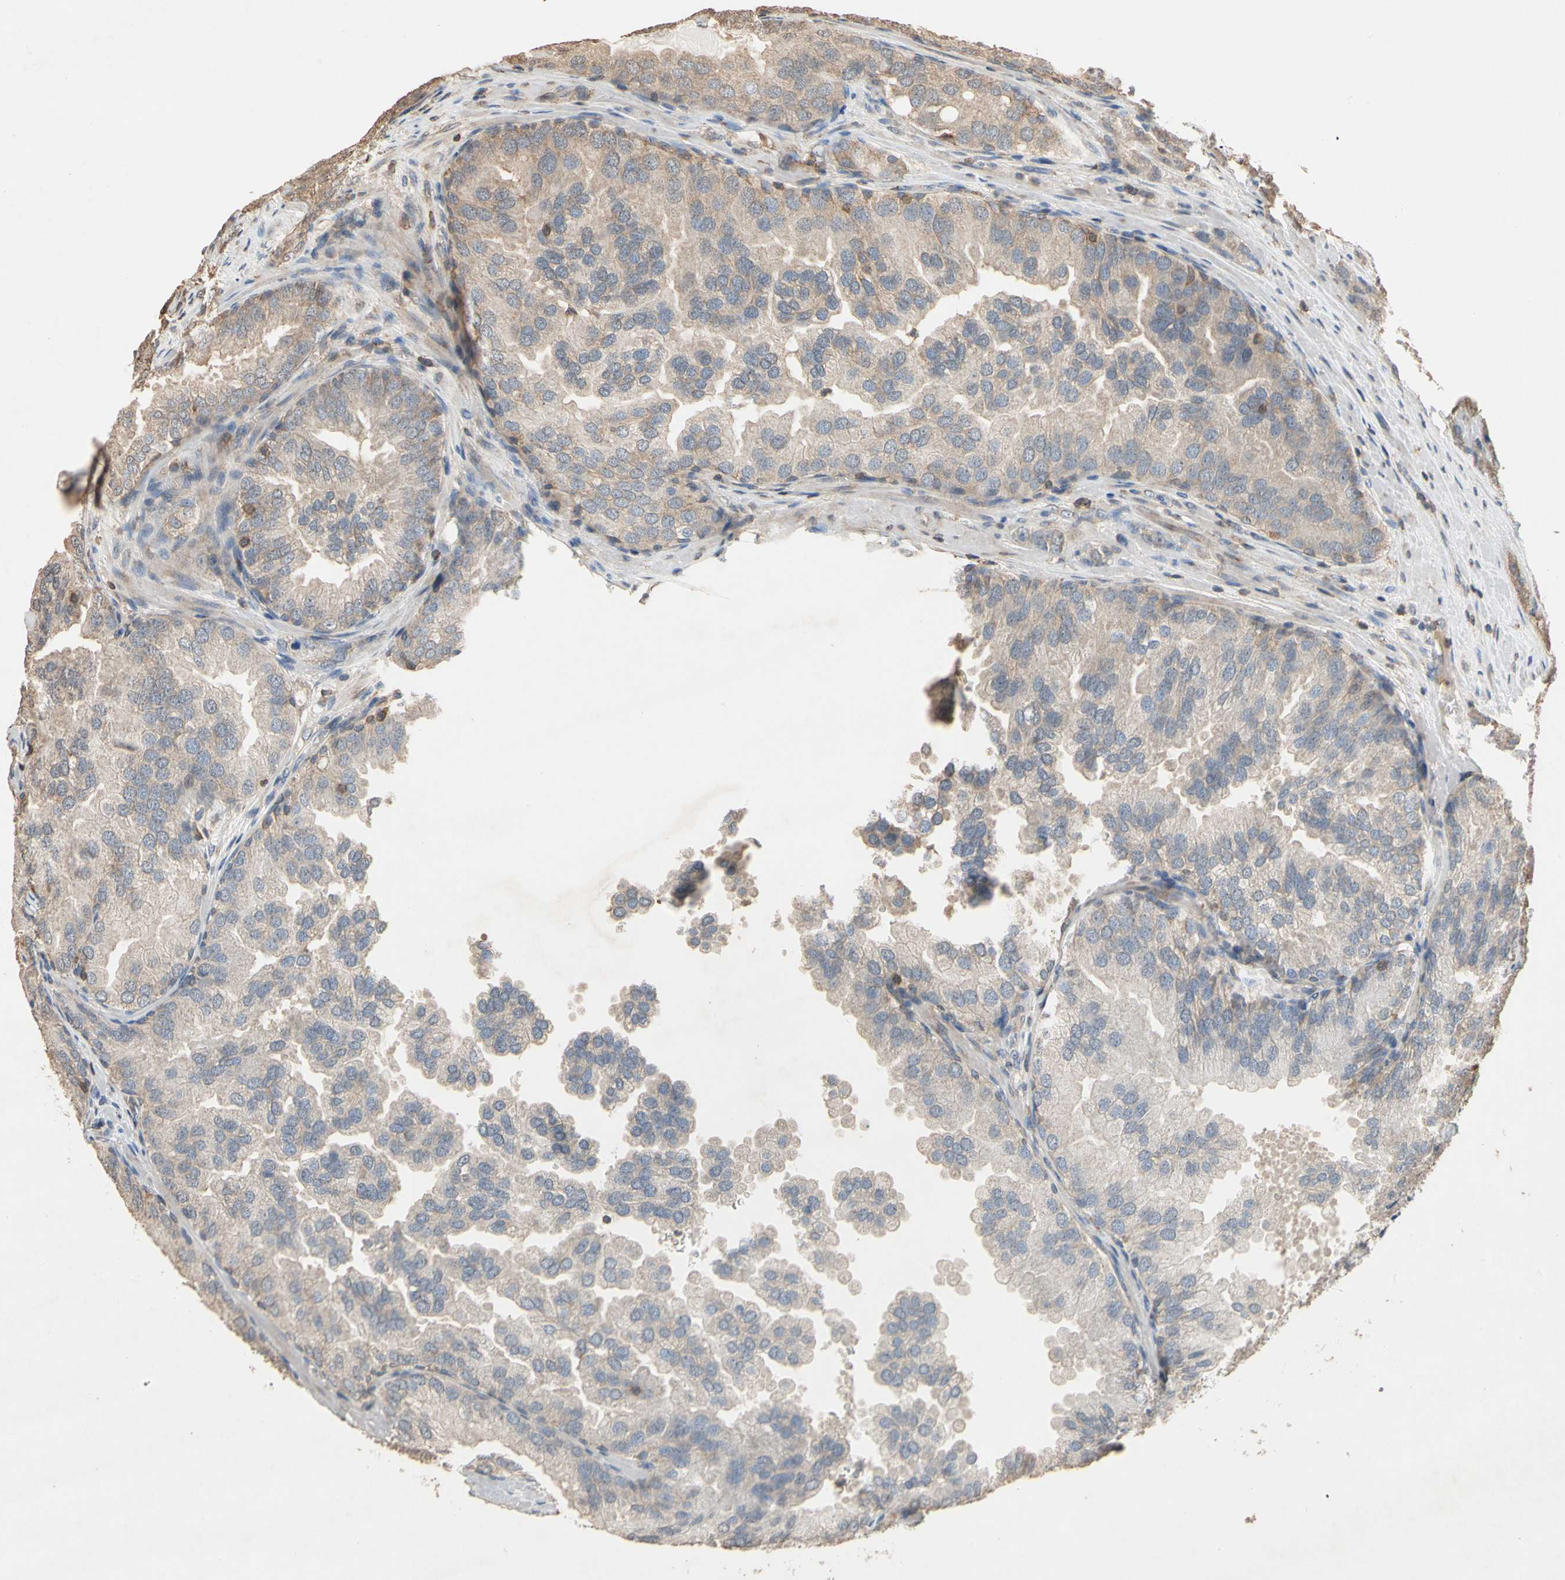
{"staining": {"intensity": "weak", "quantity": ">75%", "location": "cytoplasmic/membranous"}, "tissue": "prostate cancer", "cell_type": "Tumor cells", "image_type": "cancer", "snomed": [{"axis": "morphology", "description": "Adenocarcinoma, High grade"}, {"axis": "topography", "description": "Prostate"}], "caption": "Prostate cancer (high-grade adenocarcinoma) was stained to show a protein in brown. There is low levels of weak cytoplasmic/membranous positivity in about >75% of tumor cells.", "gene": "MAP3K10", "patient": {"sex": "male", "age": 64}}